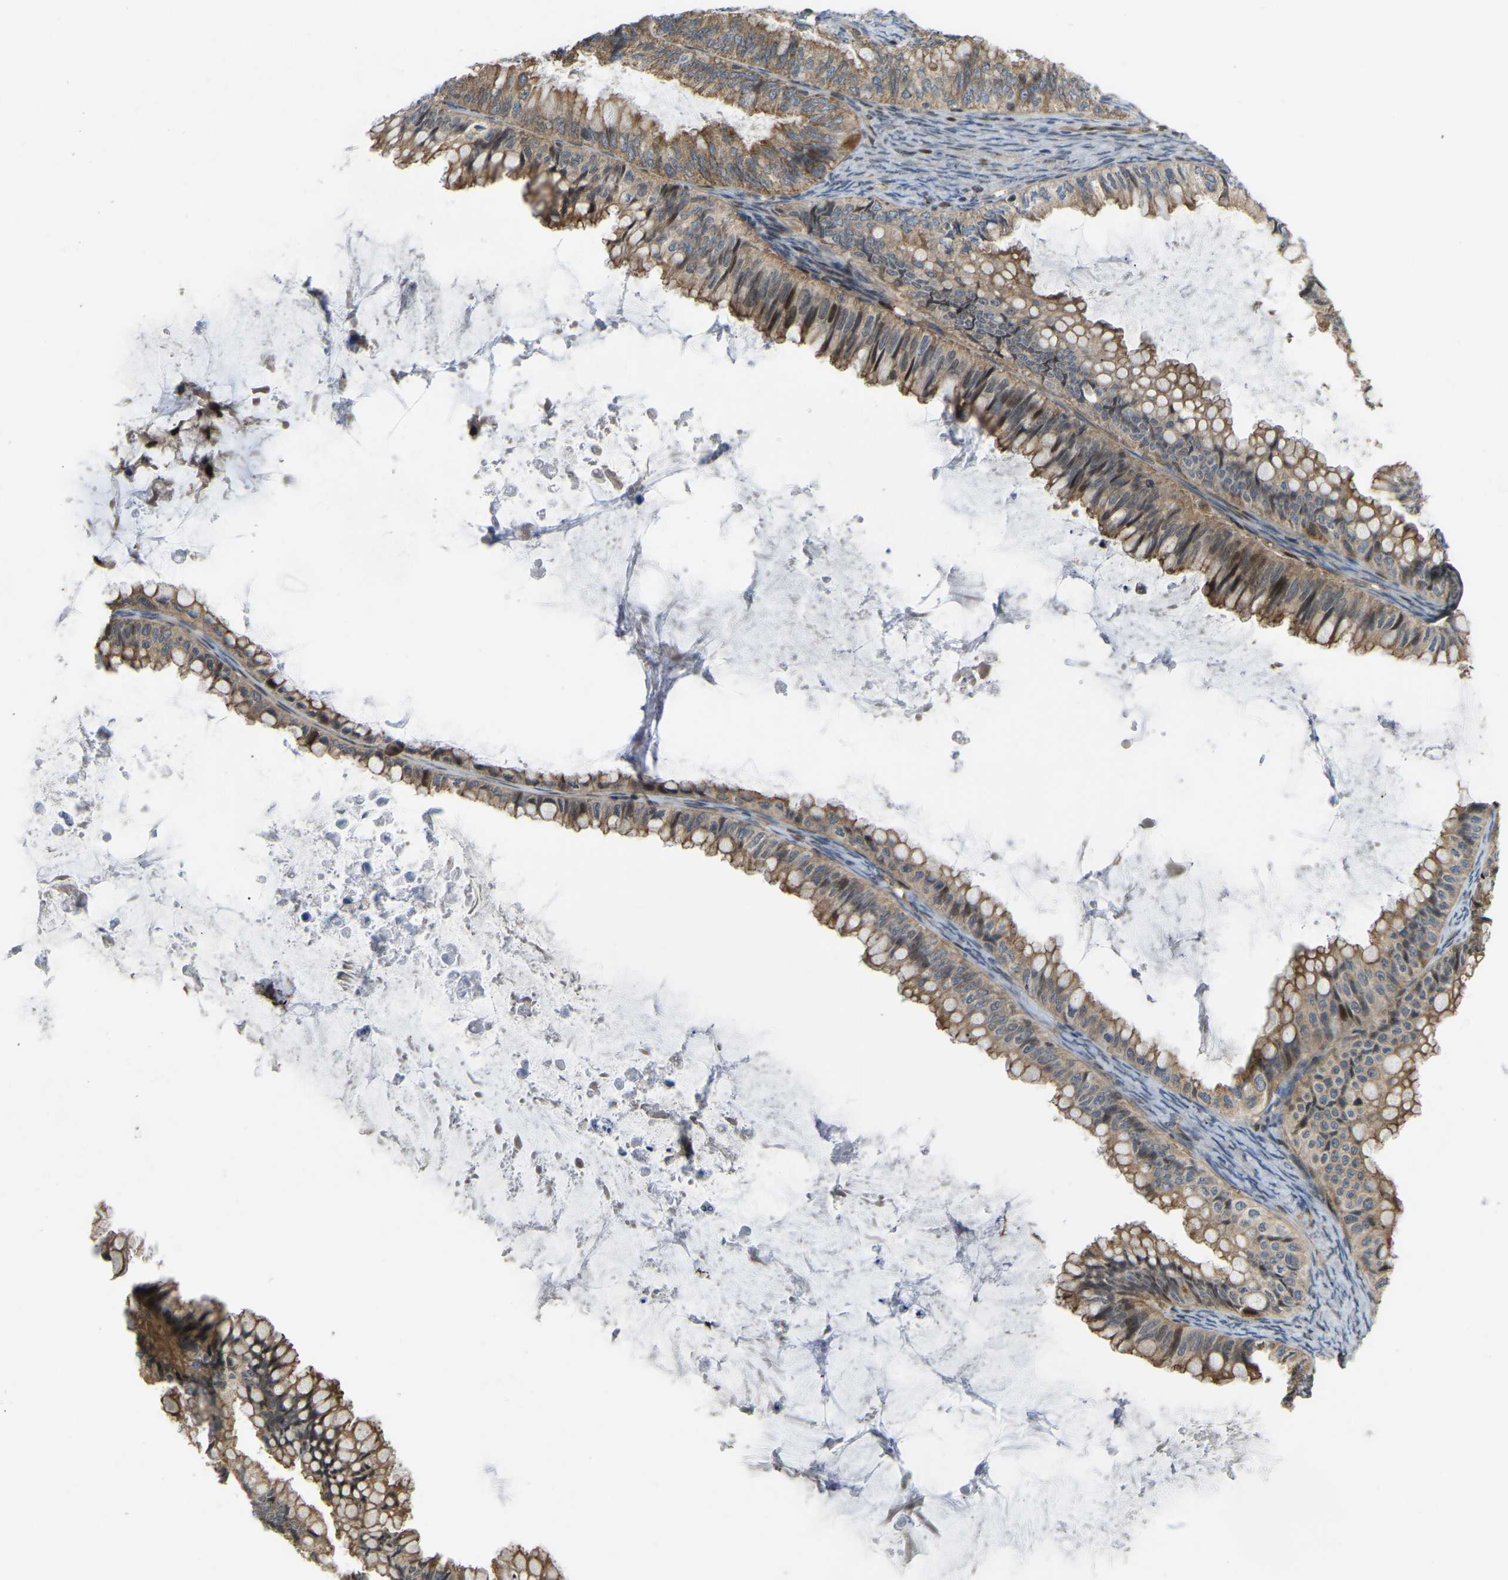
{"staining": {"intensity": "strong", "quantity": ">75%", "location": "cytoplasmic/membranous"}, "tissue": "ovarian cancer", "cell_type": "Tumor cells", "image_type": "cancer", "snomed": [{"axis": "morphology", "description": "Cystadenocarcinoma, mucinous, NOS"}, {"axis": "topography", "description": "Ovary"}], "caption": "Immunohistochemistry of human ovarian cancer reveals high levels of strong cytoplasmic/membranous positivity in about >75% of tumor cells.", "gene": "C21orf91", "patient": {"sex": "female", "age": 80}}